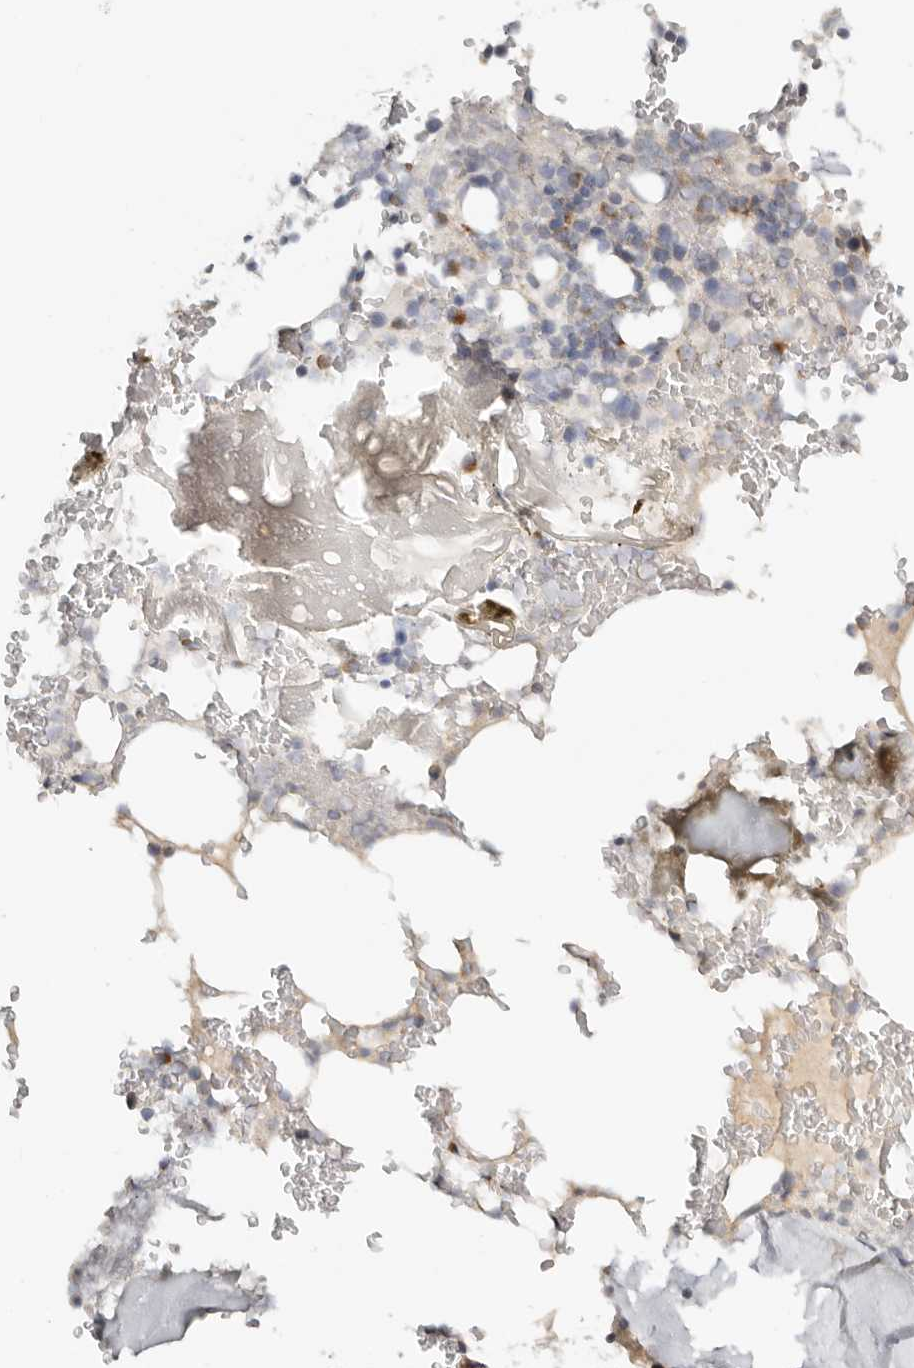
{"staining": {"intensity": "moderate", "quantity": "<25%", "location": "cytoplasmic/membranous"}, "tissue": "bone marrow", "cell_type": "Hematopoietic cells", "image_type": "normal", "snomed": [{"axis": "morphology", "description": "Normal tissue, NOS"}, {"axis": "topography", "description": "Bone marrow"}], "caption": "About <25% of hematopoietic cells in unremarkable human bone marrow exhibit moderate cytoplasmic/membranous protein positivity as visualized by brown immunohistochemical staining.", "gene": "KDF1", "patient": {"sex": "male", "age": 58}}